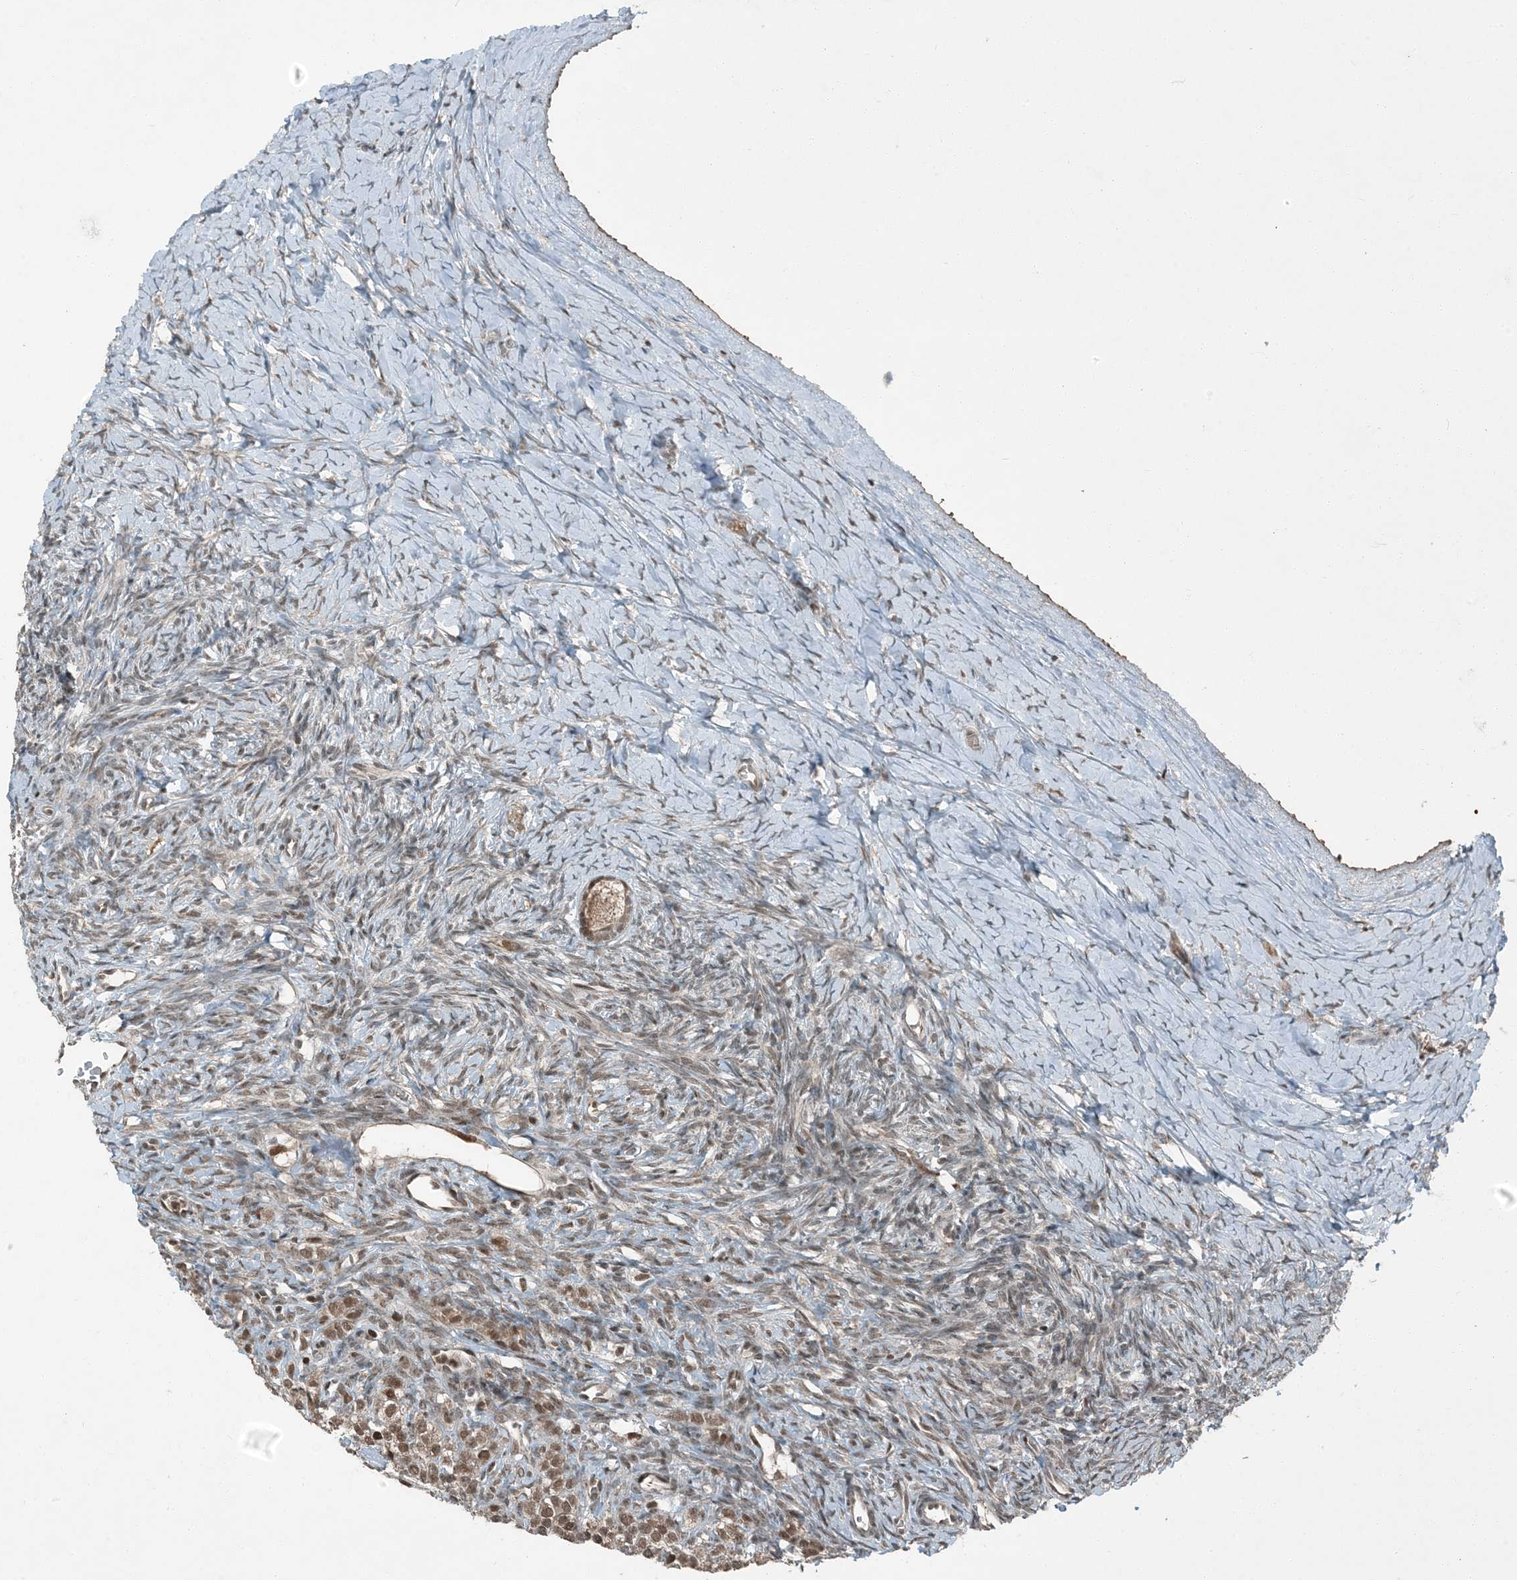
{"staining": {"intensity": "moderate", "quantity": ">75%", "location": "cytoplasmic/membranous,nuclear"}, "tissue": "ovary", "cell_type": "Follicle cells", "image_type": "normal", "snomed": [{"axis": "morphology", "description": "Normal tissue, NOS"}, {"axis": "morphology", "description": "Developmental malformation"}, {"axis": "topography", "description": "Ovary"}], "caption": "Immunohistochemical staining of normal ovary exhibits medium levels of moderate cytoplasmic/membranous,nuclear staining in about >75% of follicle cells.", "gene": "TRAPPC12", "patient": {"sex": "female", "age": 39}}